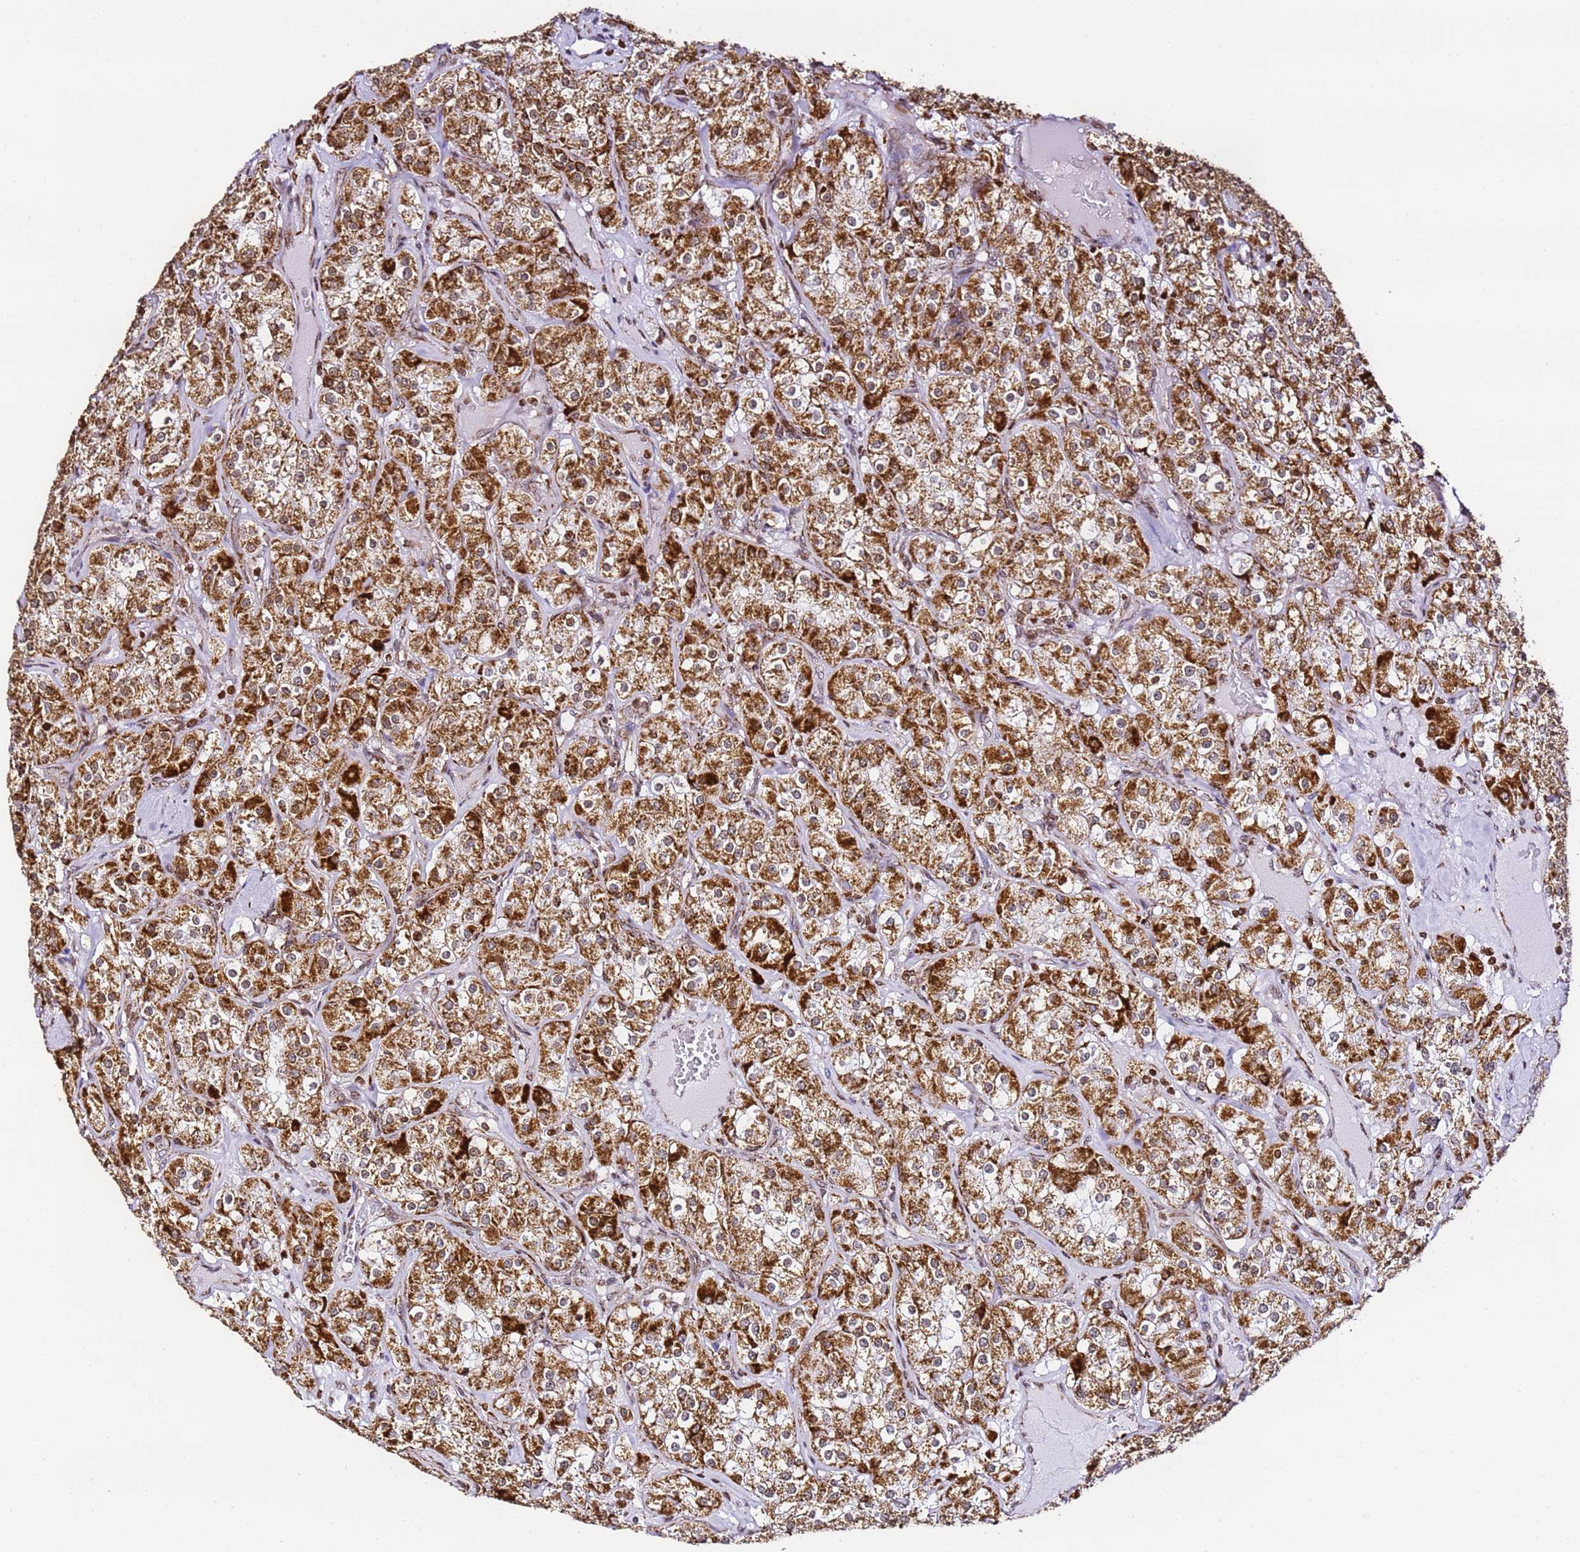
{"staining": {"intensity": "strong", "quantity": ">75%", "location": "cytoplasmic/membranous"}, "tissue": "renal cancer", "cell_type": "Tumor cells", "image_type": "cancer", "snomed": [{"axis": "morphology", "description": "Adenocarcinoma, NOS"}, {"axis": "topography", "description": "Kidney"}], "caption": "Protein expression analysis of human renal cancer (adenocarcinoma) reveals strong cytoplasmic/membranous staining in about >75% of tumor cells.", "gene": "HSPE1", "patient": {"sex": "male", "age": 77}}